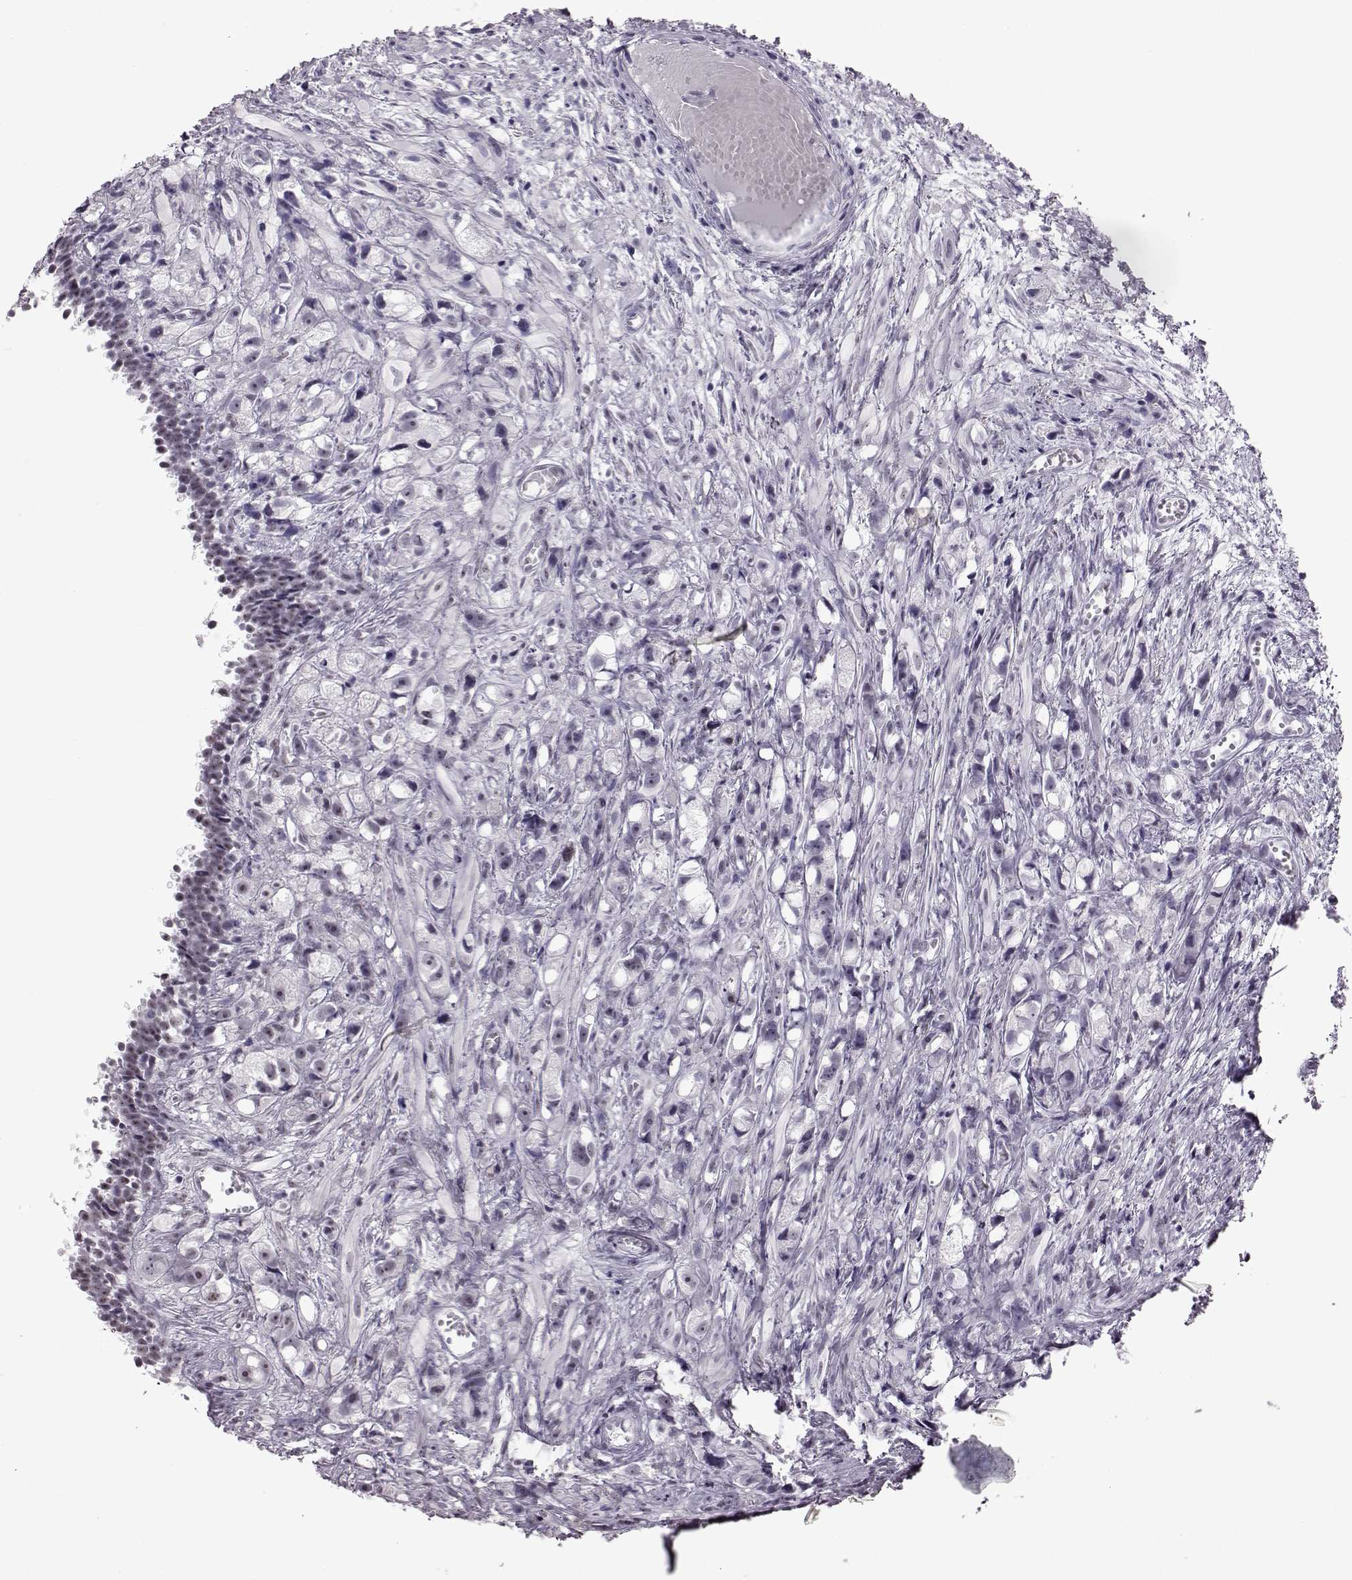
{"staining": {"intensity": "weak", "quantity": "<25%", "location": "nuclear"}, "tissue": "prostate cancer", "cell_type": "Tumor cells", "image_type": "cancer", "snomed": [{"axis": "morphology", "description": "Adenocarcinoma, High grade"}, {"axis": "topography", "description": "Prostate"}], "caption": "A histopathology image of human prostate cancer (adenocarcinoma (high-grade)) is negative for staining in tumor cells.", "gene": "ADGRG2", "patient": {"sex": "male", "age": 75}}